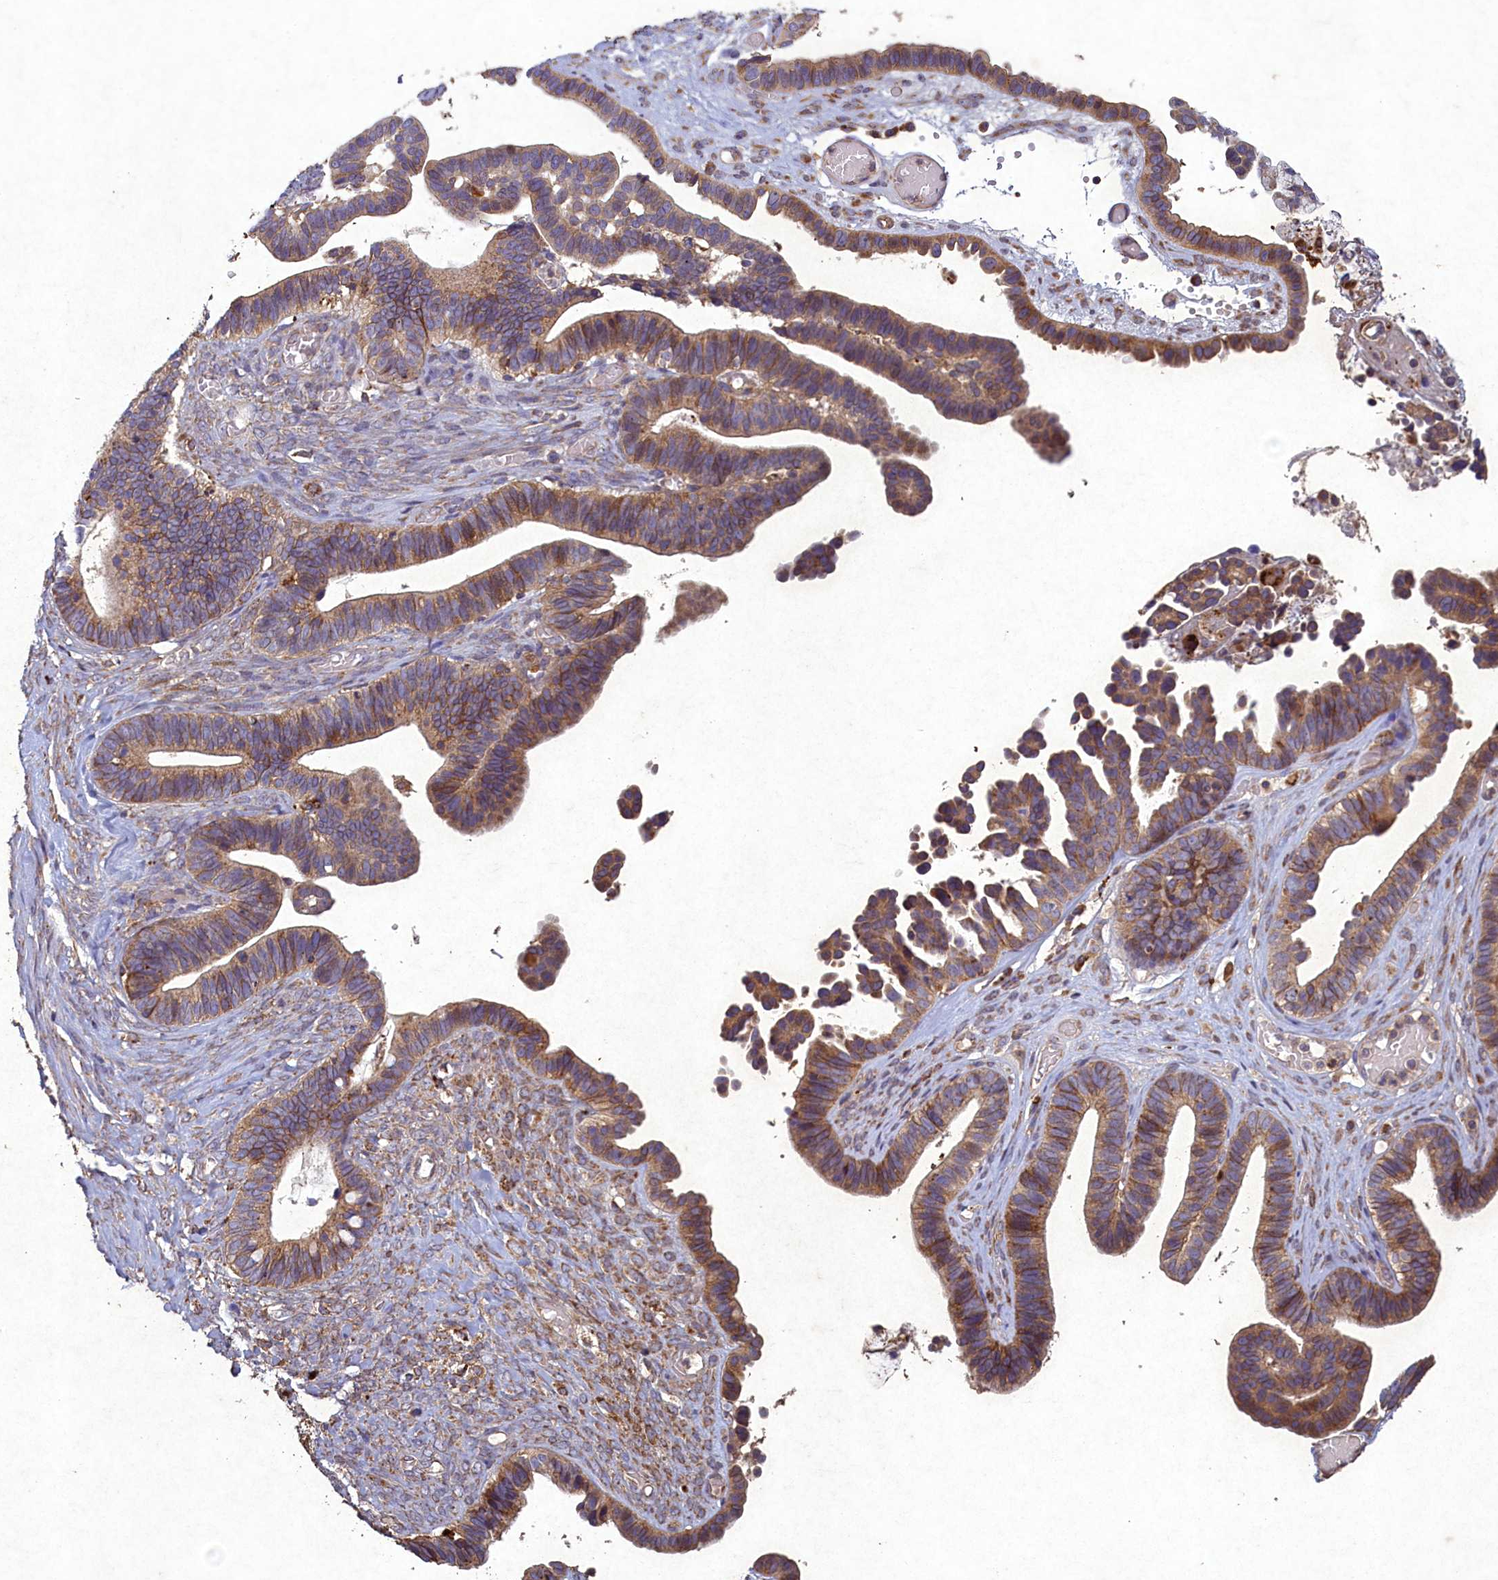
{"staining": {"intensity": "moderate", "quantity": ">75%", "location": "cytoplasmic/membranous"}, "tissue": "ovarian cancer", "cell_type": "Tumor cells", "image_type": "cancer", "snomed": [{"axis": "morphology", "description": "Cystadenocarcinoma, serous, NOS"}, {"axis": "topography", "description": "Ovary"}], "caption": "Tumor cells show medium levels of moderate cytoplasmic/membranous positivity in approximately >75% of cells in human ovarian serous cystadenocarcinoma. (DAB (3,3'-diaminobenzidine) = brown stain, brightfield microscopy at high magnification).", "gene": "CIAO2B", "patient": {"sex": "female", "age": 56}}